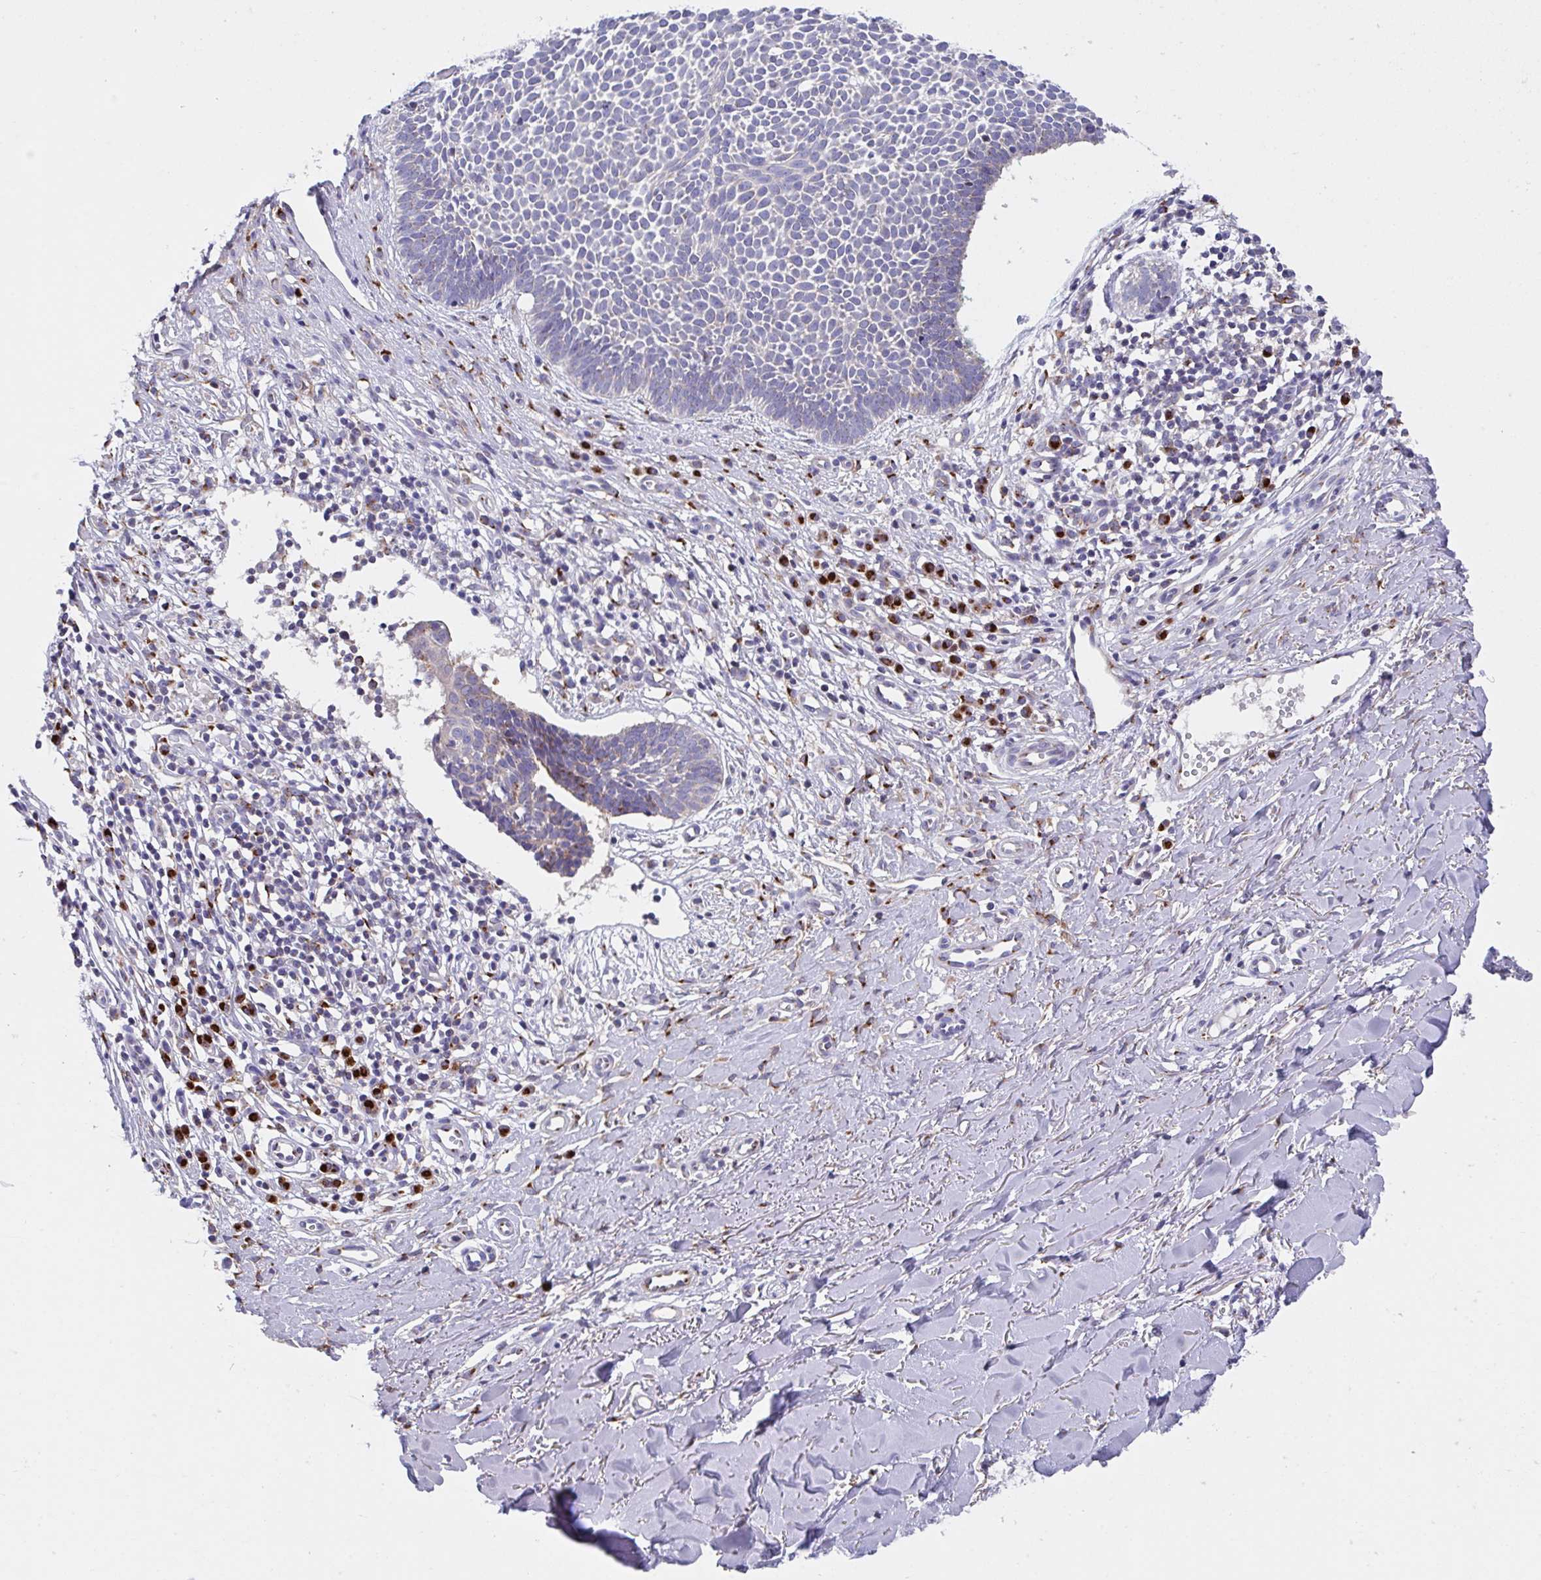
{"staining": {"intensity": "weak", "quantity": "25%-75%", "location": "cytoplasmic/membranous"}, "tissue": "skin cancer", "cell_type": "Tumor cells", "image_type": "cancer", "snomed": [{"axis": "morphology", "description": "Basal cell carcinoma"}, {"axis": "topography", "description": "Skin"}], "caption": "Protein expression analysis of skin cancer (basal cell carcinoma) exhibits weak cytoplasmic/membranous positivity in about 25%-75% of tumor cells. Immunohistochemistry stains the protein of interest in brown and the nuclei are stained blue.", "gene": "PROSER3", "patient": {"sex": "male", "age": 49}}